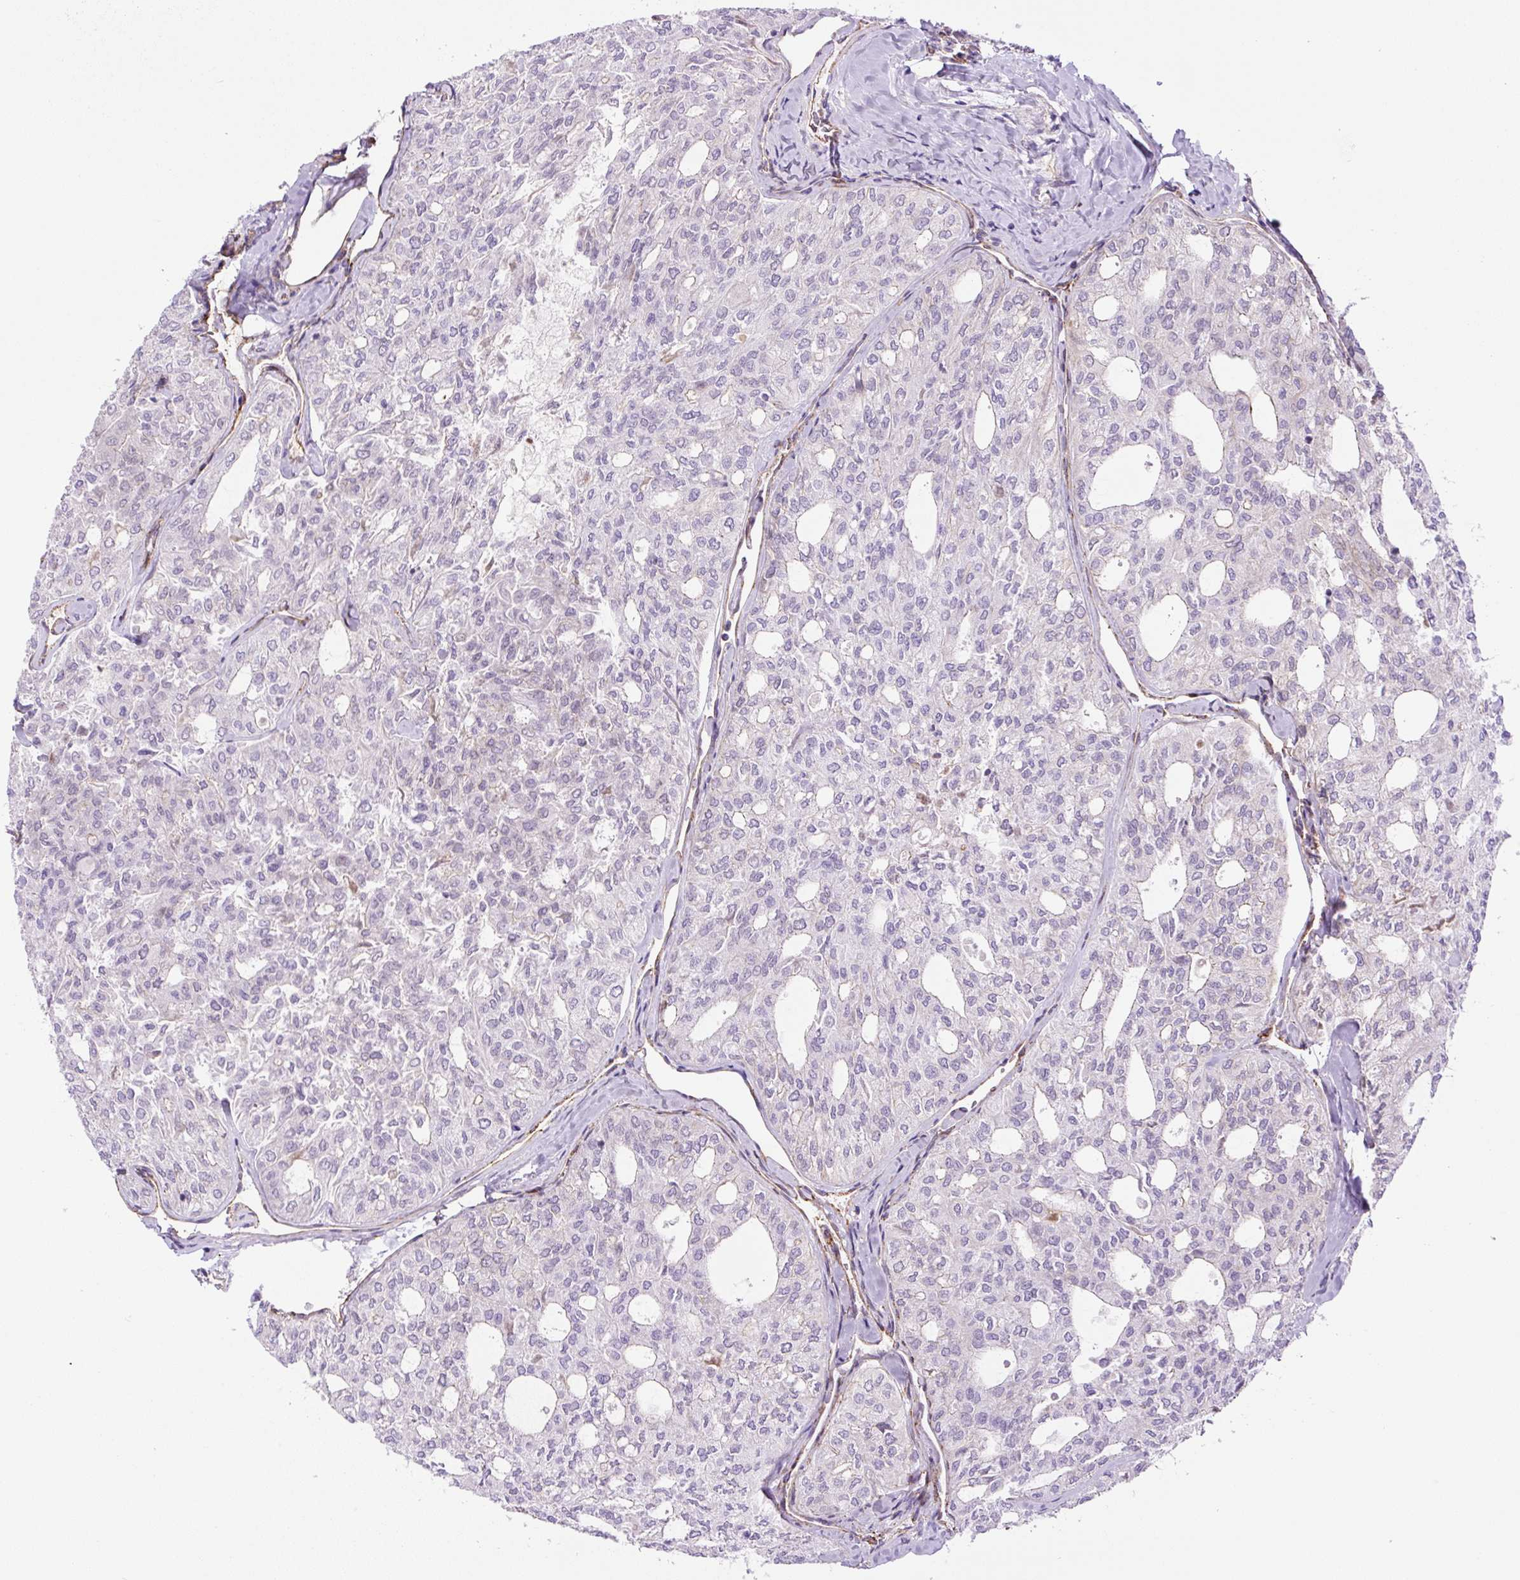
{"staining": {"intensity": "negative", "quantity": "none", "location": "none"}, "tissue": "thyroid cancer", "cell_type": "Tumor cells", "image_type": "cancer", "snomed": [{"axis": "morphology", "description": "Follicular adenoma carcinoma, NOS"}, {"axis": "topography", "description": "Thyroid gland"}], "caption": "IHC of human thyroid cancer (follicular adenoma carcinoma) shows no positivity in tumor cells. (DAB immunohistochemistry with hematoxylin counter stain).", "gene": "MYO5C", "patient": {"sex": "male", "age": 75}}